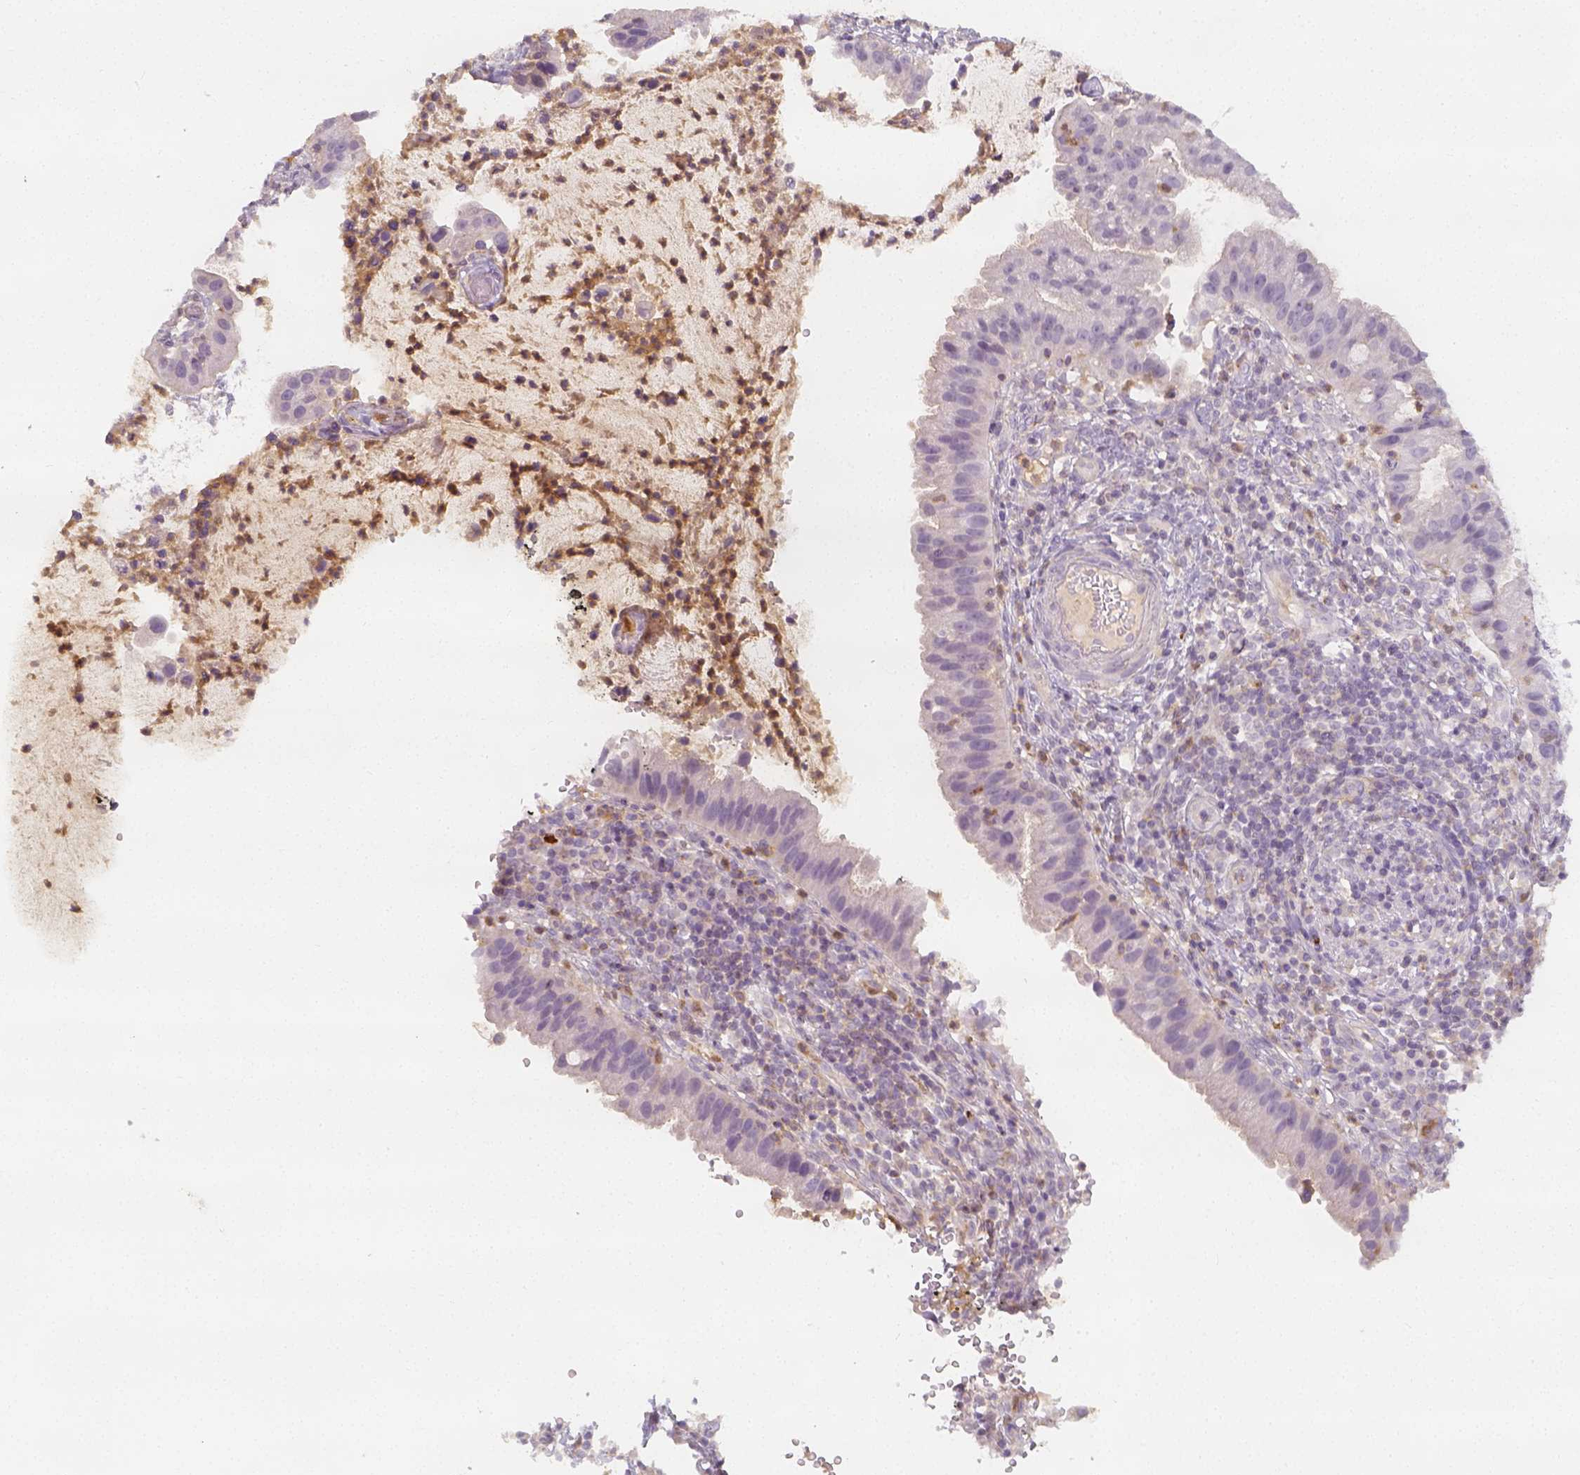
{"staining": {"intensity": "negative", "quantity": "none", "location": "none"}, "tissue": "cervical cancer", "cell_type": "Tumor cells", "image_type": "cancer", "snomed": [{"axis": "morphology", "description": "Adenocarcinoma, NOS"}, {"axis": "topography", "description": "Cervix"}], "caption": "A high-resolution photomicrograph shows immunohistochemistry (IHC) staining of cervical adenocarcinoma, which reveals no significant expression in tumor cells.", "gene": "PTPRJ", "patient": {"sex": "female", "age": 34}}